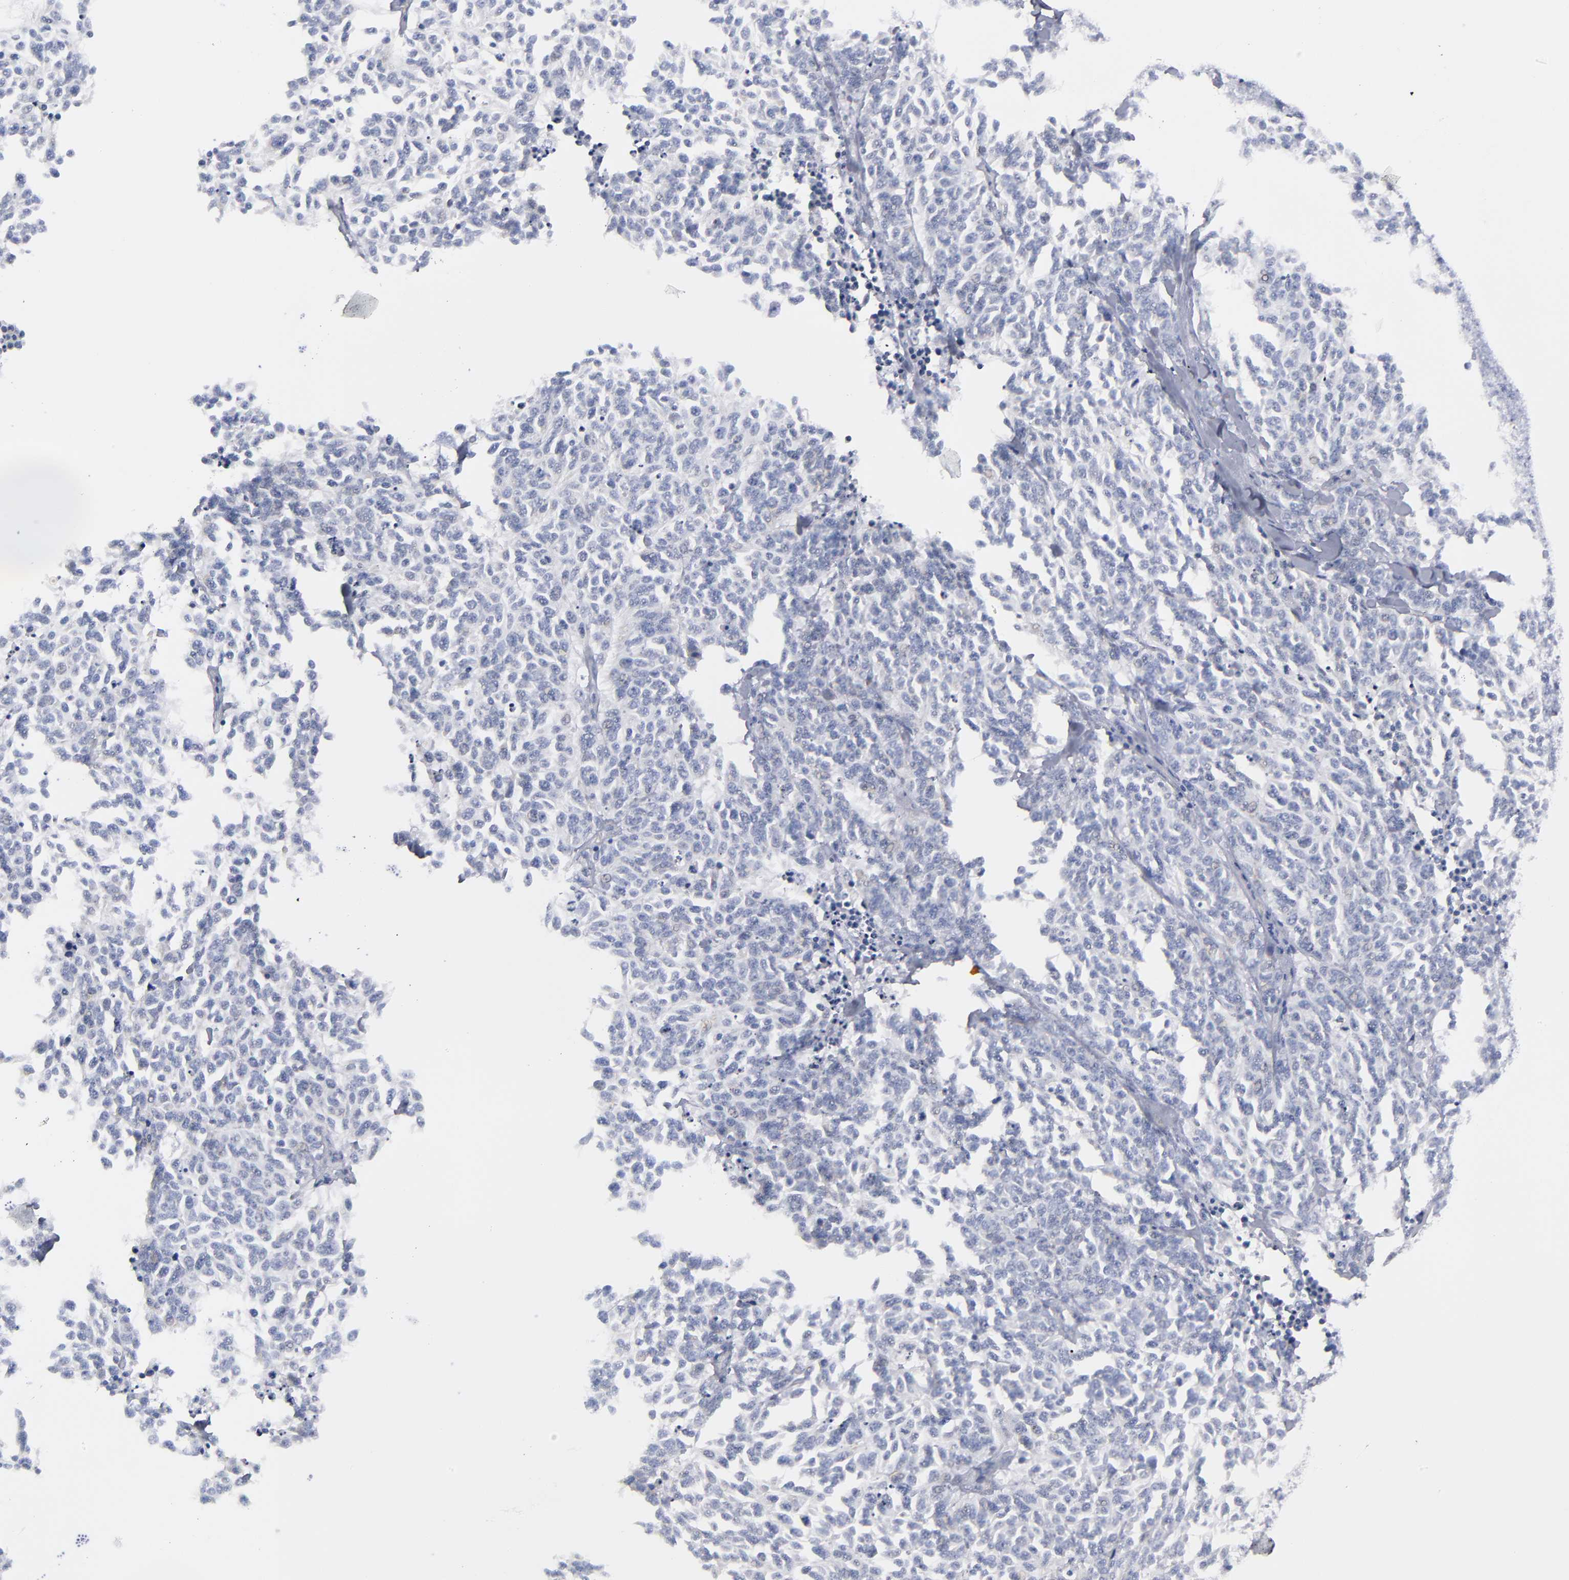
{"staining": {"intensity": "negative", "quantity": "none", "location": "none"}, "tissue": "lung cancer", "cell_type": "Tumor cells", "image_type": "cancer", "snomed": [{"axis": "morphology", "description": "Neoplasm, malignant, NOS"}, {"axis": "topography", "description": "Lung"}], "caption": "Immunohistochemistry photomicrograph of neoplastic tissue: human malignant neoplasm (lung) stained with DAB (3,3'-diaminobenzidine) exhibits no significant protein staining in tumor cells.", "gene": "CCDC80", "patient": {"sex": "female", "age": 58}}